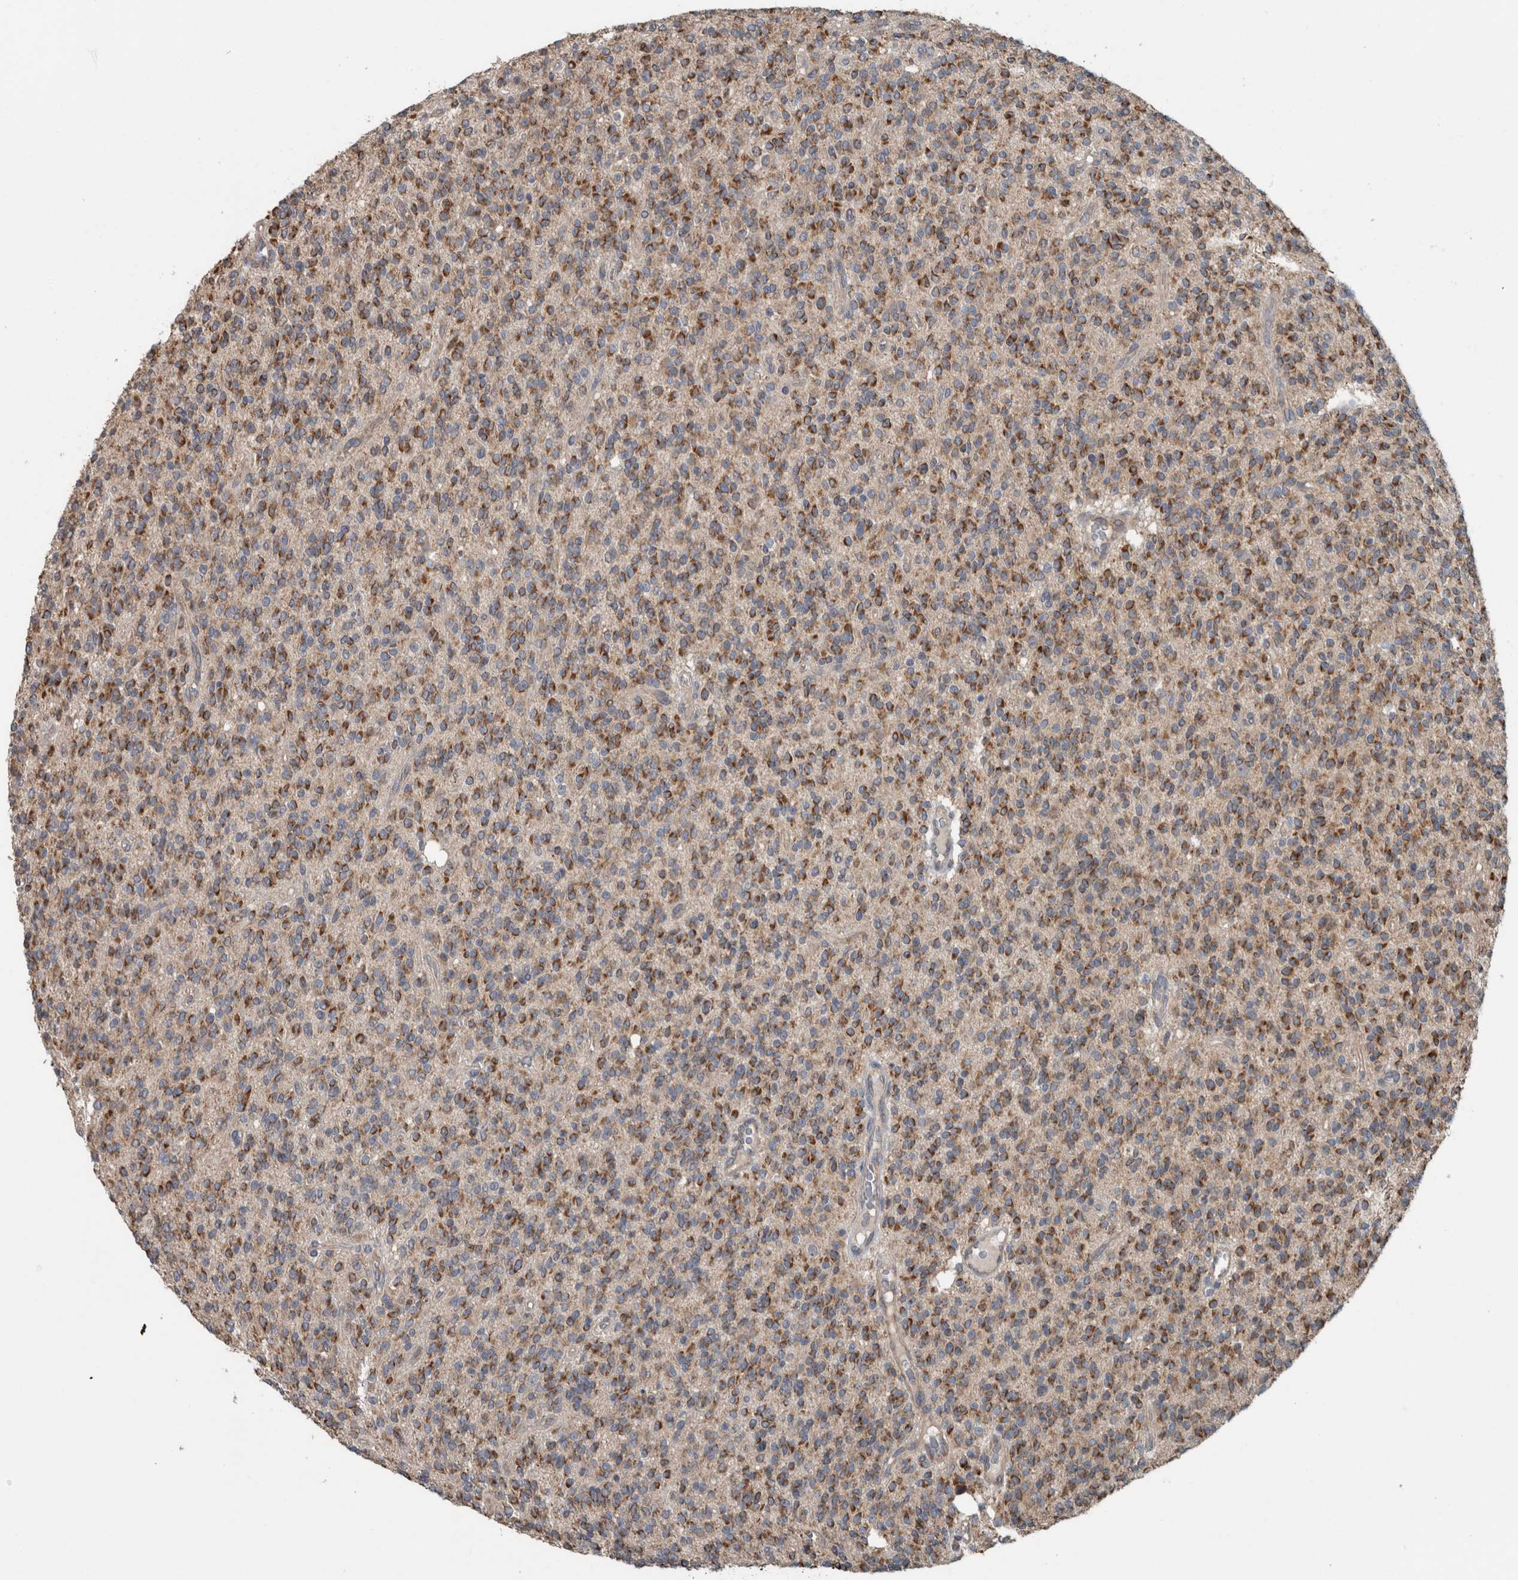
{"staining": {"intensity": "strong", "quantity": ">75%", "location": "cytoplasmic/membranous"}, "tissue": "glioma", "cell_type": "Tumor cells", "image_type": "cancer", "snomed": [{"axis": "morphology", "description": "Glioma, malignant, High grade"}, {"axis": "topography", "description": "Brain"}], "caption": "Strong cytoplasmic/membranous expression for a protein is seen in about >75% of tumor cells of malignant high-grade glioma using immunohistochemistry.", "gene": "ARMC1", "patient": {"sex": "male", "age": 34}}